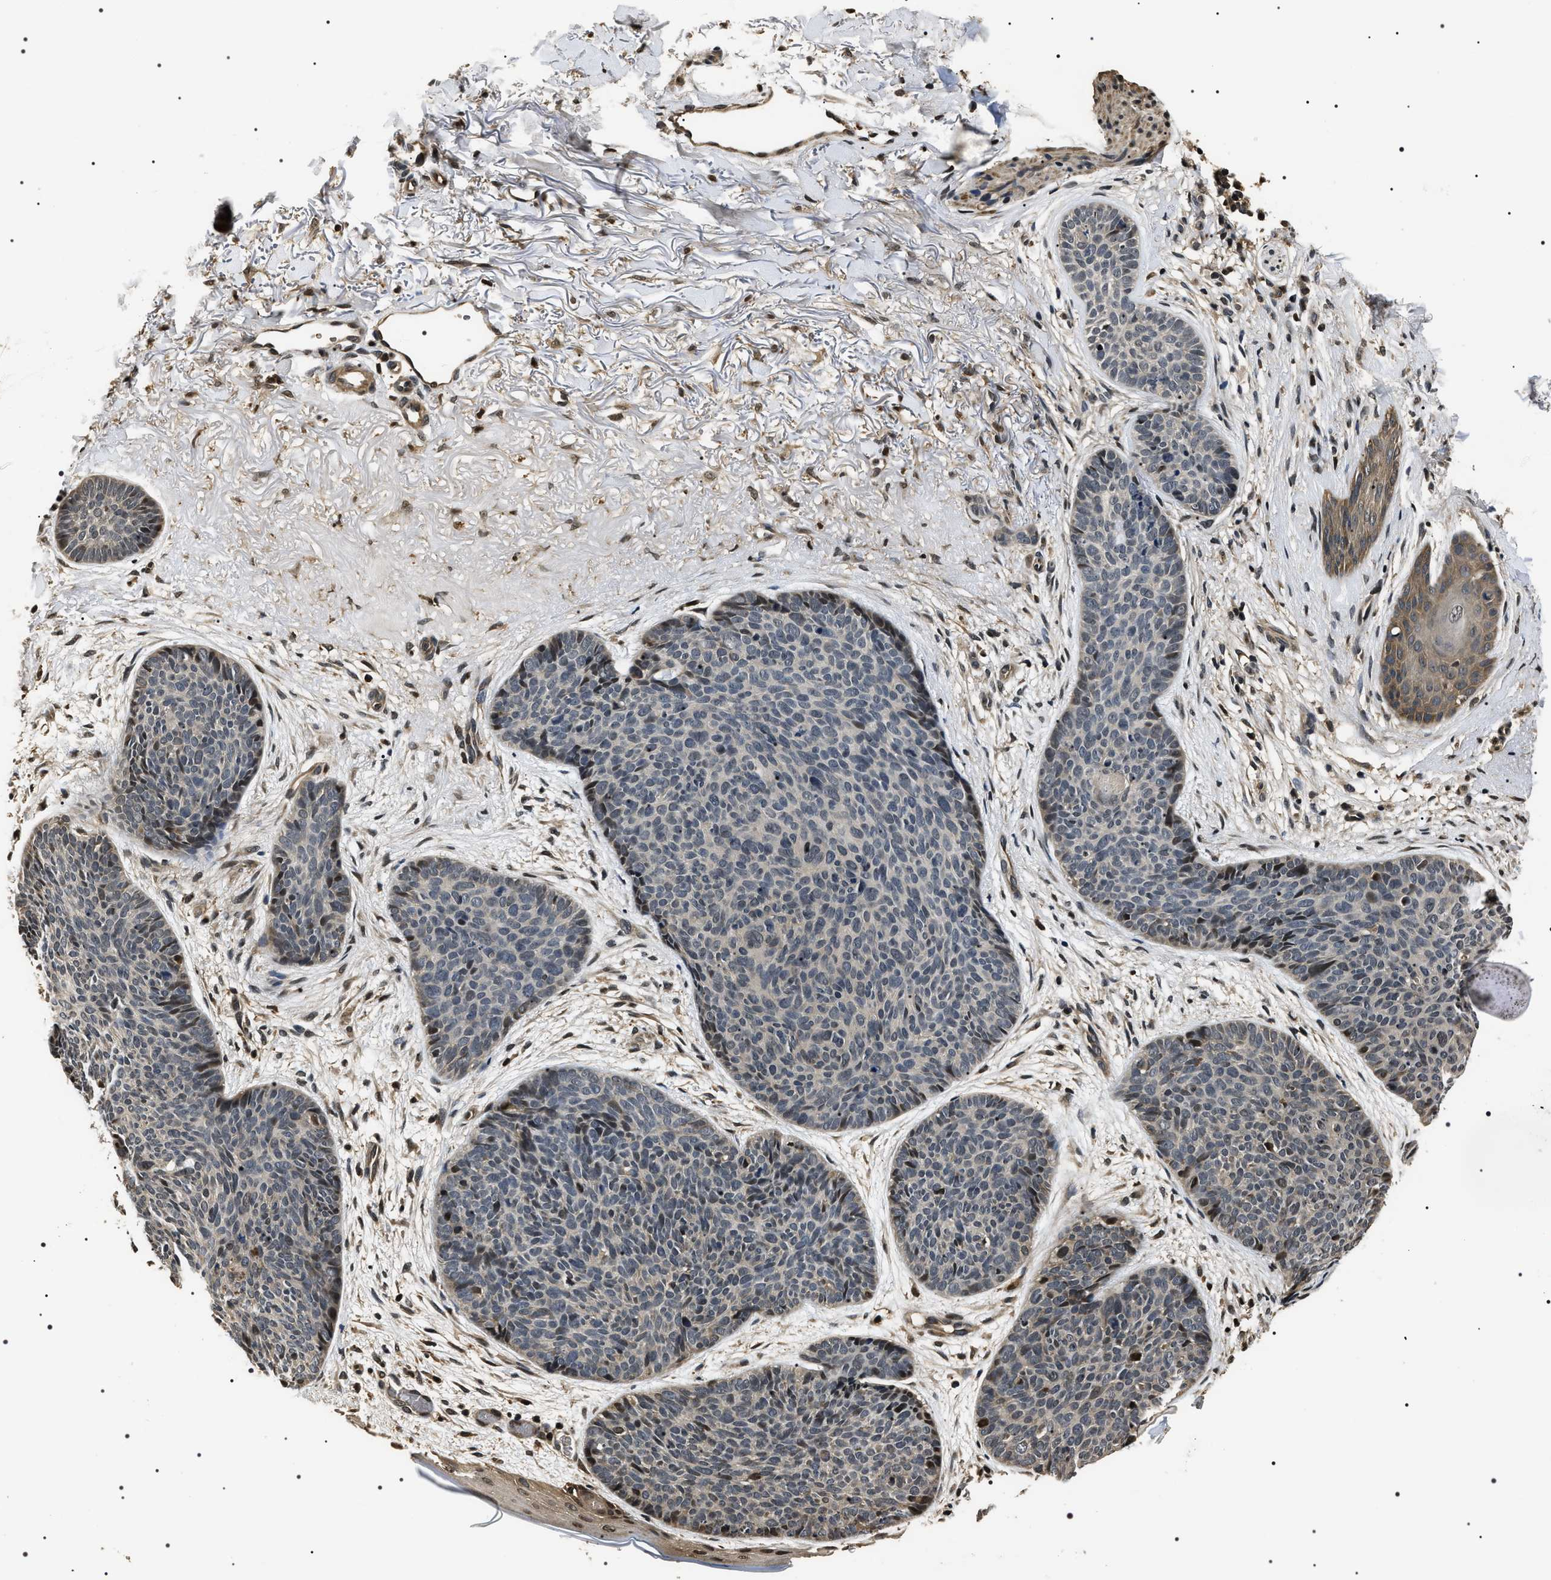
{"staining": {"intensity": "weak", "quantity": "<25%", "location": "cytoplasmic/membranous"}, "tissue": "skin cancer", "cell_type": "Tumor cells", "image_type": "cancer", "snomed": [{"axis": "morphology", "description": "Normal tissue, NOS"}, {"axis": "morphology", "description": "Basal cell carcinoma"}, {"axis": "topography", "description": "Skin"}], "caption": "This is a micrograph of IHC staining of skin cancer, which shows no staining in tumor cells.", "gene": "ARHGAP22", "patient": {"sex": "female", "age": 70}}